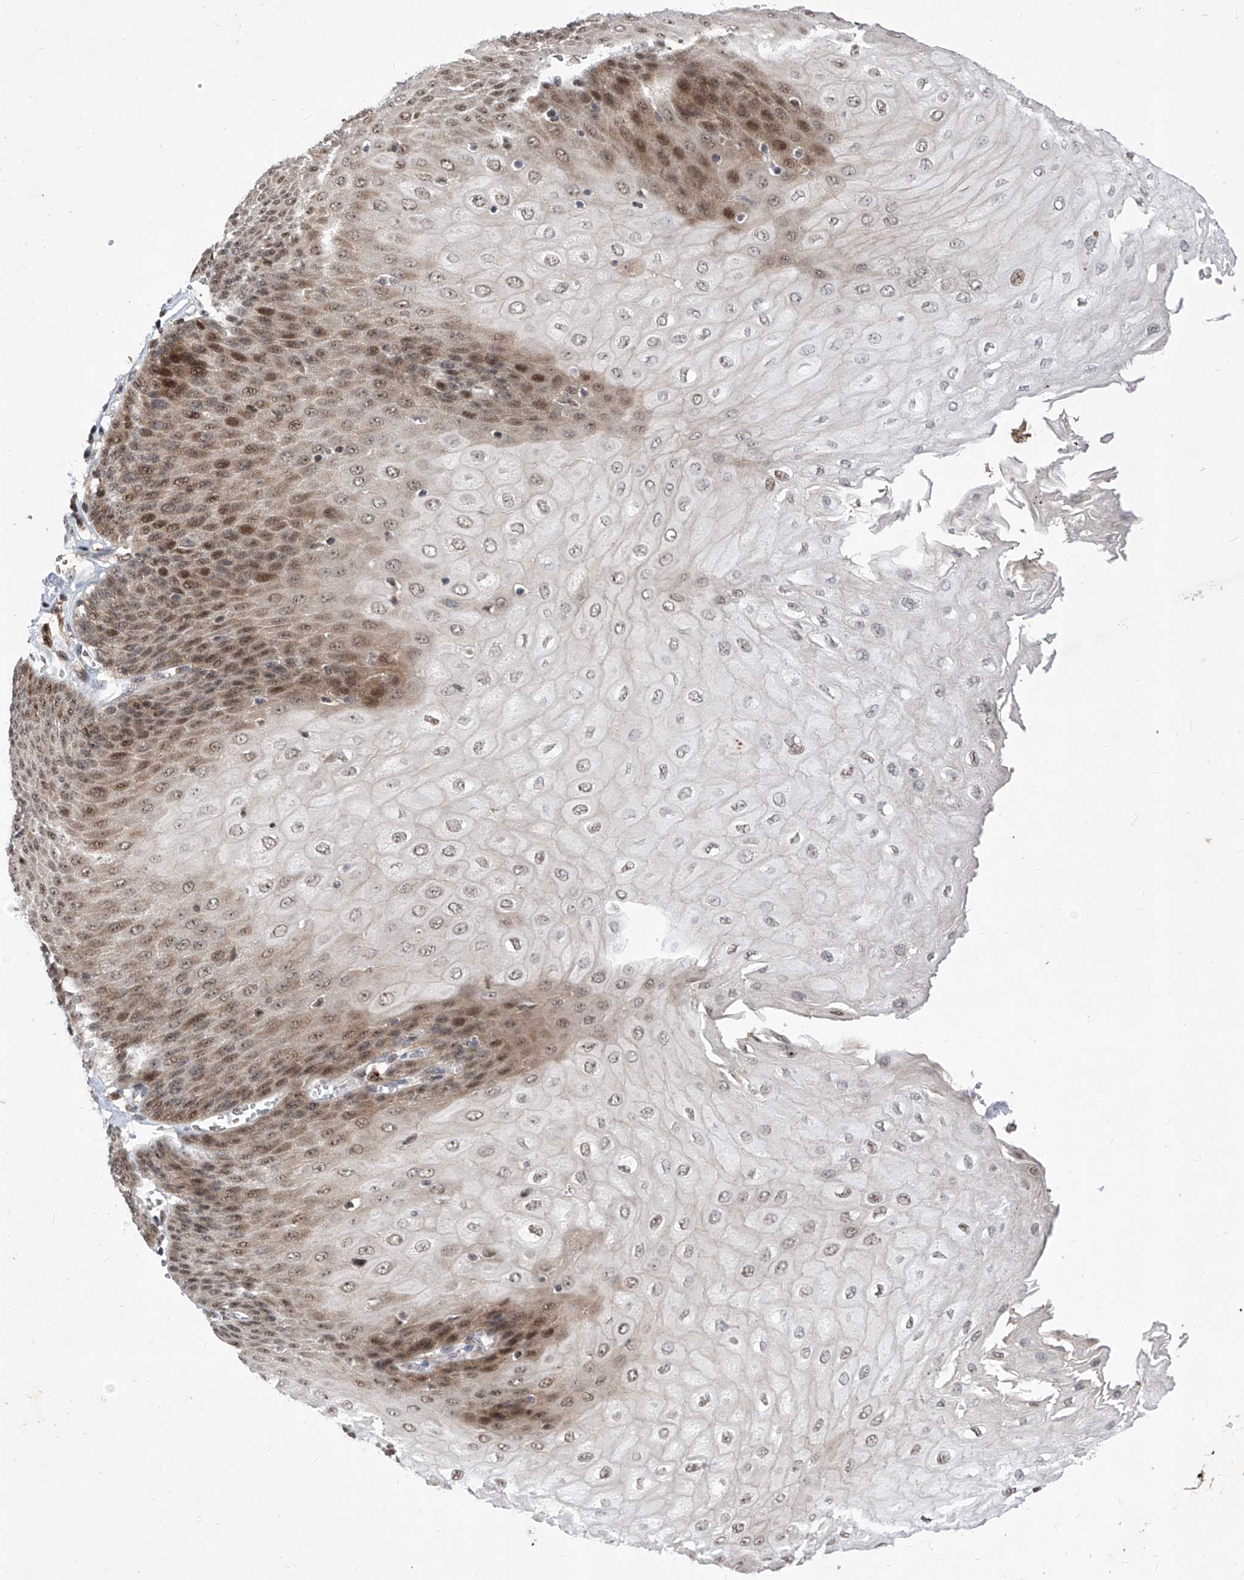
{"staining": {"intensity": "moderate", "quantity": "25%-75%", "location": "cytoplasmic/membranous,nuclear"}, "tissue": "esophagus", "cell_type": "Squamous epithelial cells", "image_type": "normal", "snomed": [{"axis": "morphology", "description": "Normal tissue, NOS"}, {"axis": "topography", "description": "Esophagus"}], "caption": "Moderate cytoplasmic/membranous,nuclear positivity is identified in about 25%-75% of squamous epithelial cells in benign esophagus. (DAB (3,3'-diaminobenzidine) = brown stain, brightfield microscopy at high magnification).", "gene": "LGR4", "patient": {"sex": "male", "age": 60}}